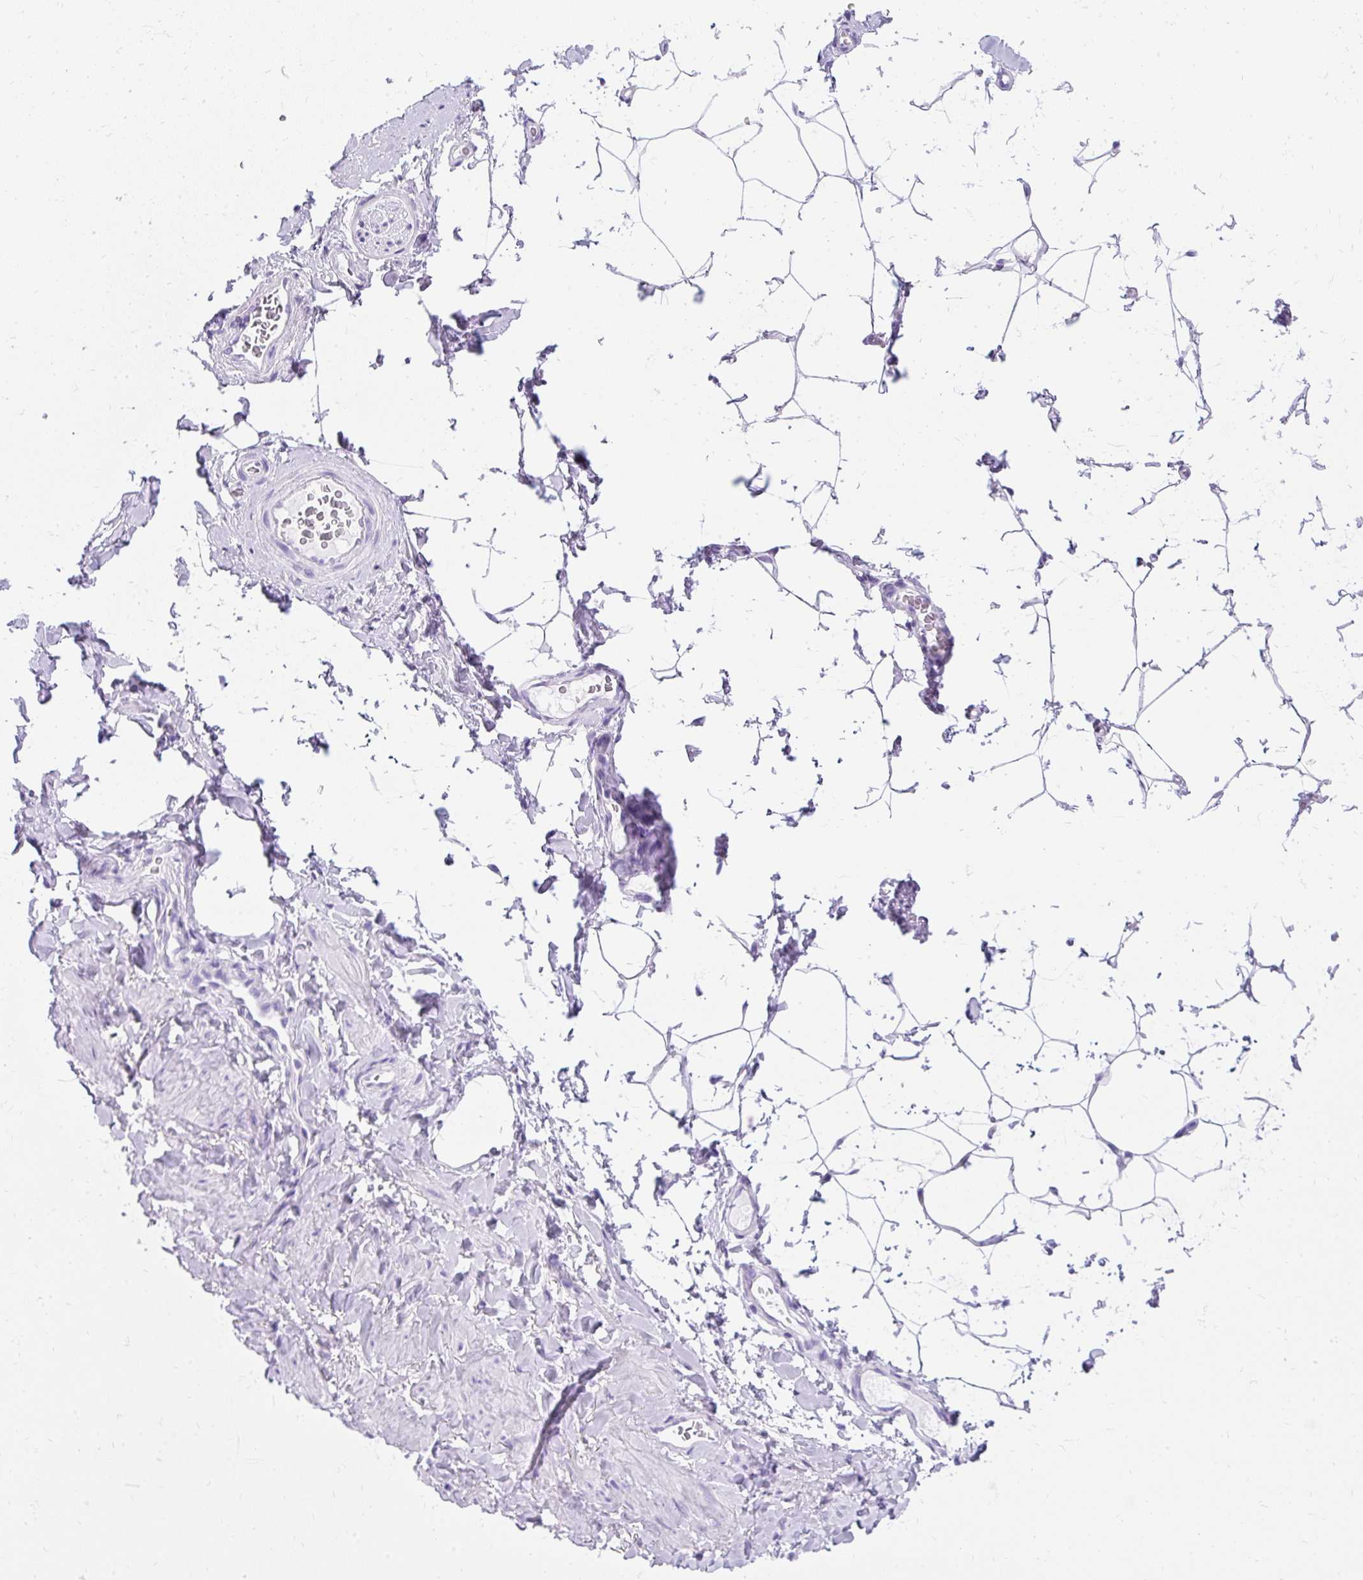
{"staining": {"intensity": "negative", "quantity": "none", "location": "none"}, "tissue": "adipose tissue", "cell_type": "Adipocytes", "image_type": "normal", "snomed": [{"axis": "morphology", "description": "Normal tissue, NOS"}, {"axis": "topography", "description": "Vascular tissue"}, {"axis": "topography", "description": "Peripheral nerve tissue"}], "caption": "IHC histopathology image of benign adipose tissue stained for a protein (brown), which demonstrates no staining in adipocytes. The staining was performed using DAB (3,3'-diaminobenzidine) to visualize the protein expression in brown, while the nuclei were stained in blue with hematoxylin (Magnification: 20x).", "gene": "PVALB", "patient": {"sex": "male", "age": 41}}